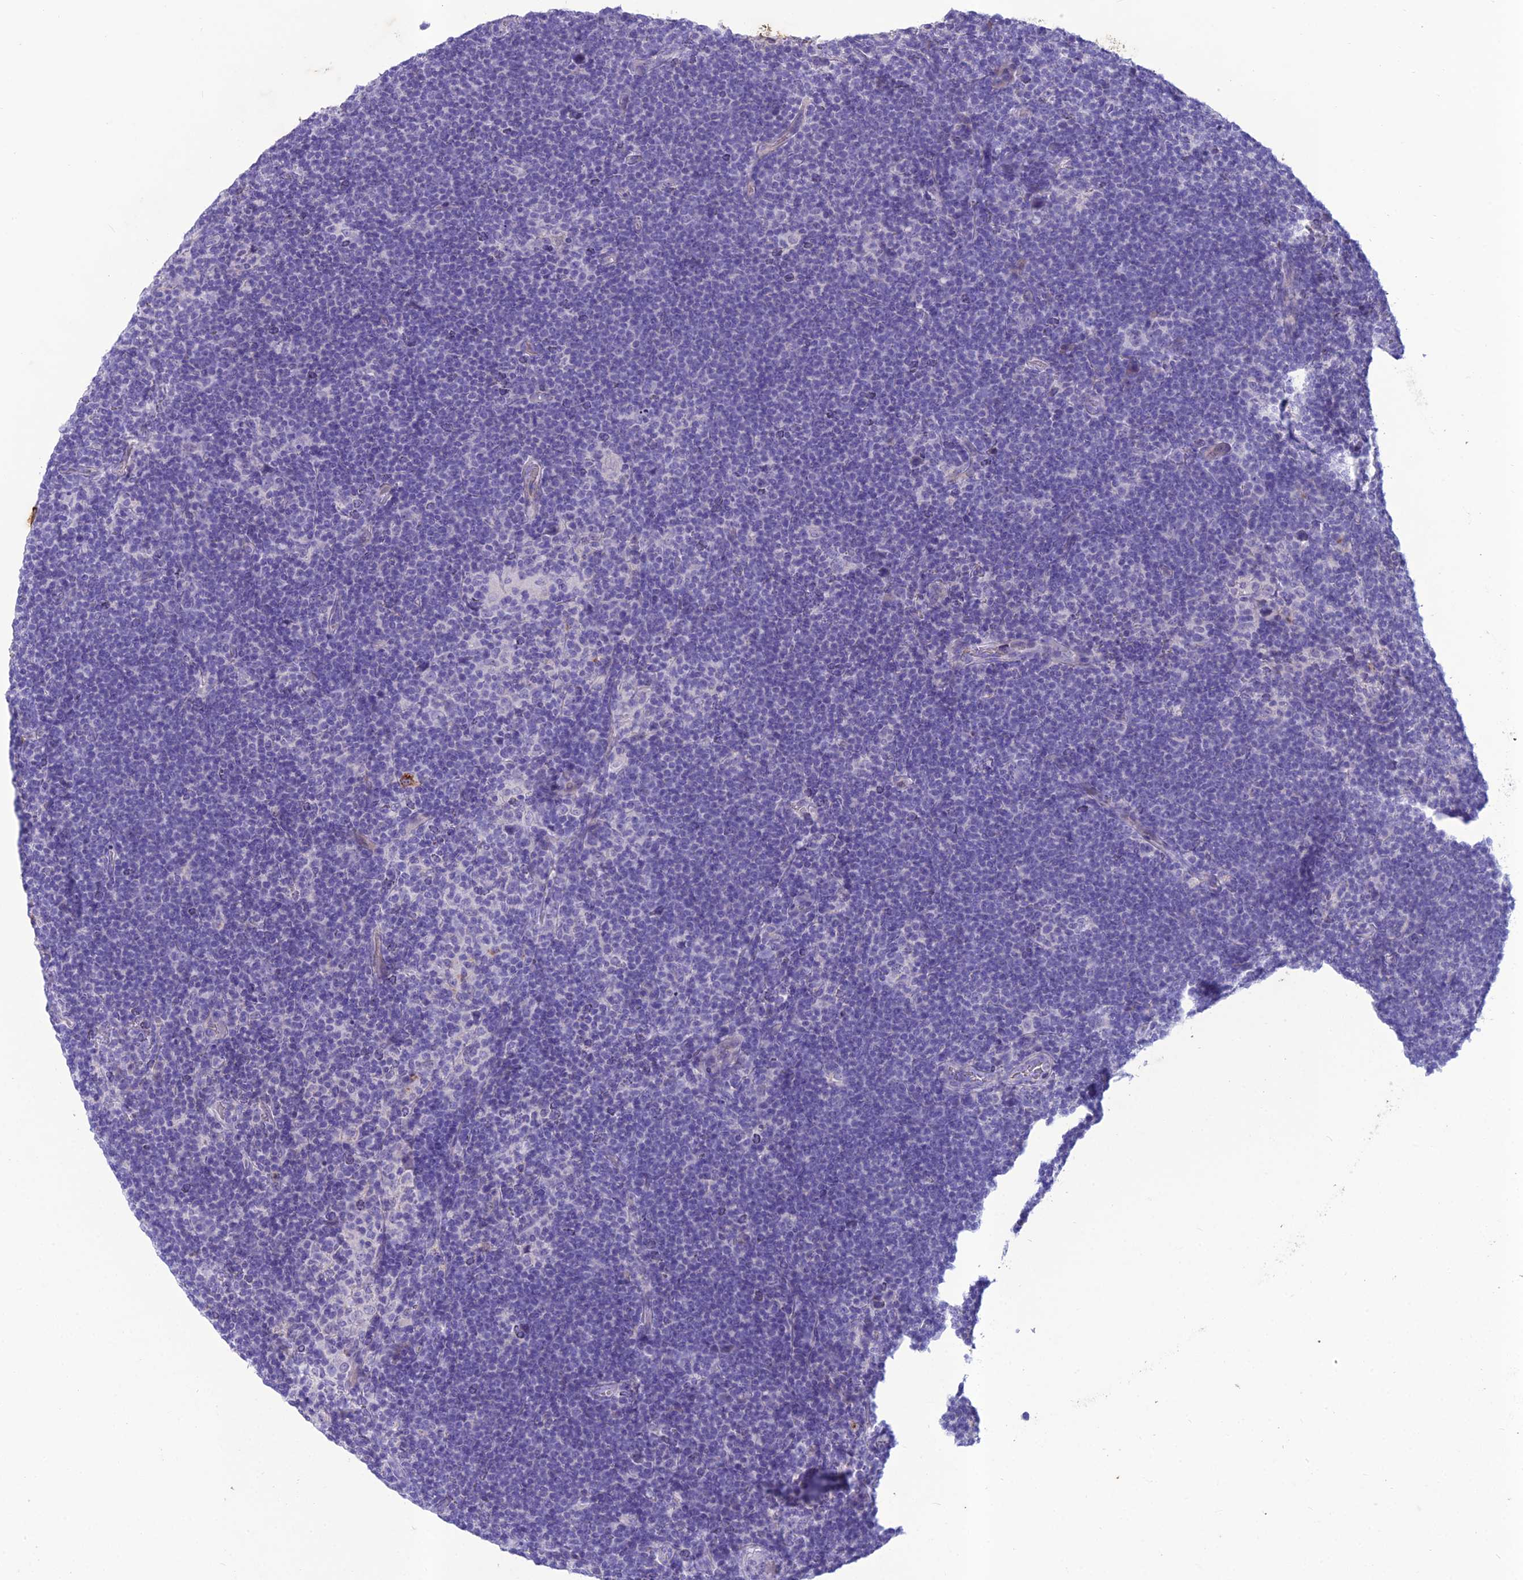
{"staining": {"intensity": "negative", "quantity": "none", "location": "none"}, "tissue": "lymphoma", "cell_type": "Tumor cells", "image_type": "cancer", "snomed": [{"axis": "morphology", "description": "Hodgkin's disease, NOS"}, {"axis": "topography", "description": "Lymph node"}], "caption": "DAB immunohistochemical staining of human Hodgkin's disease shows no significant staining in tumor cells.", "gene": "IFT172", "patient": {"sex": "female", "age": 57}}